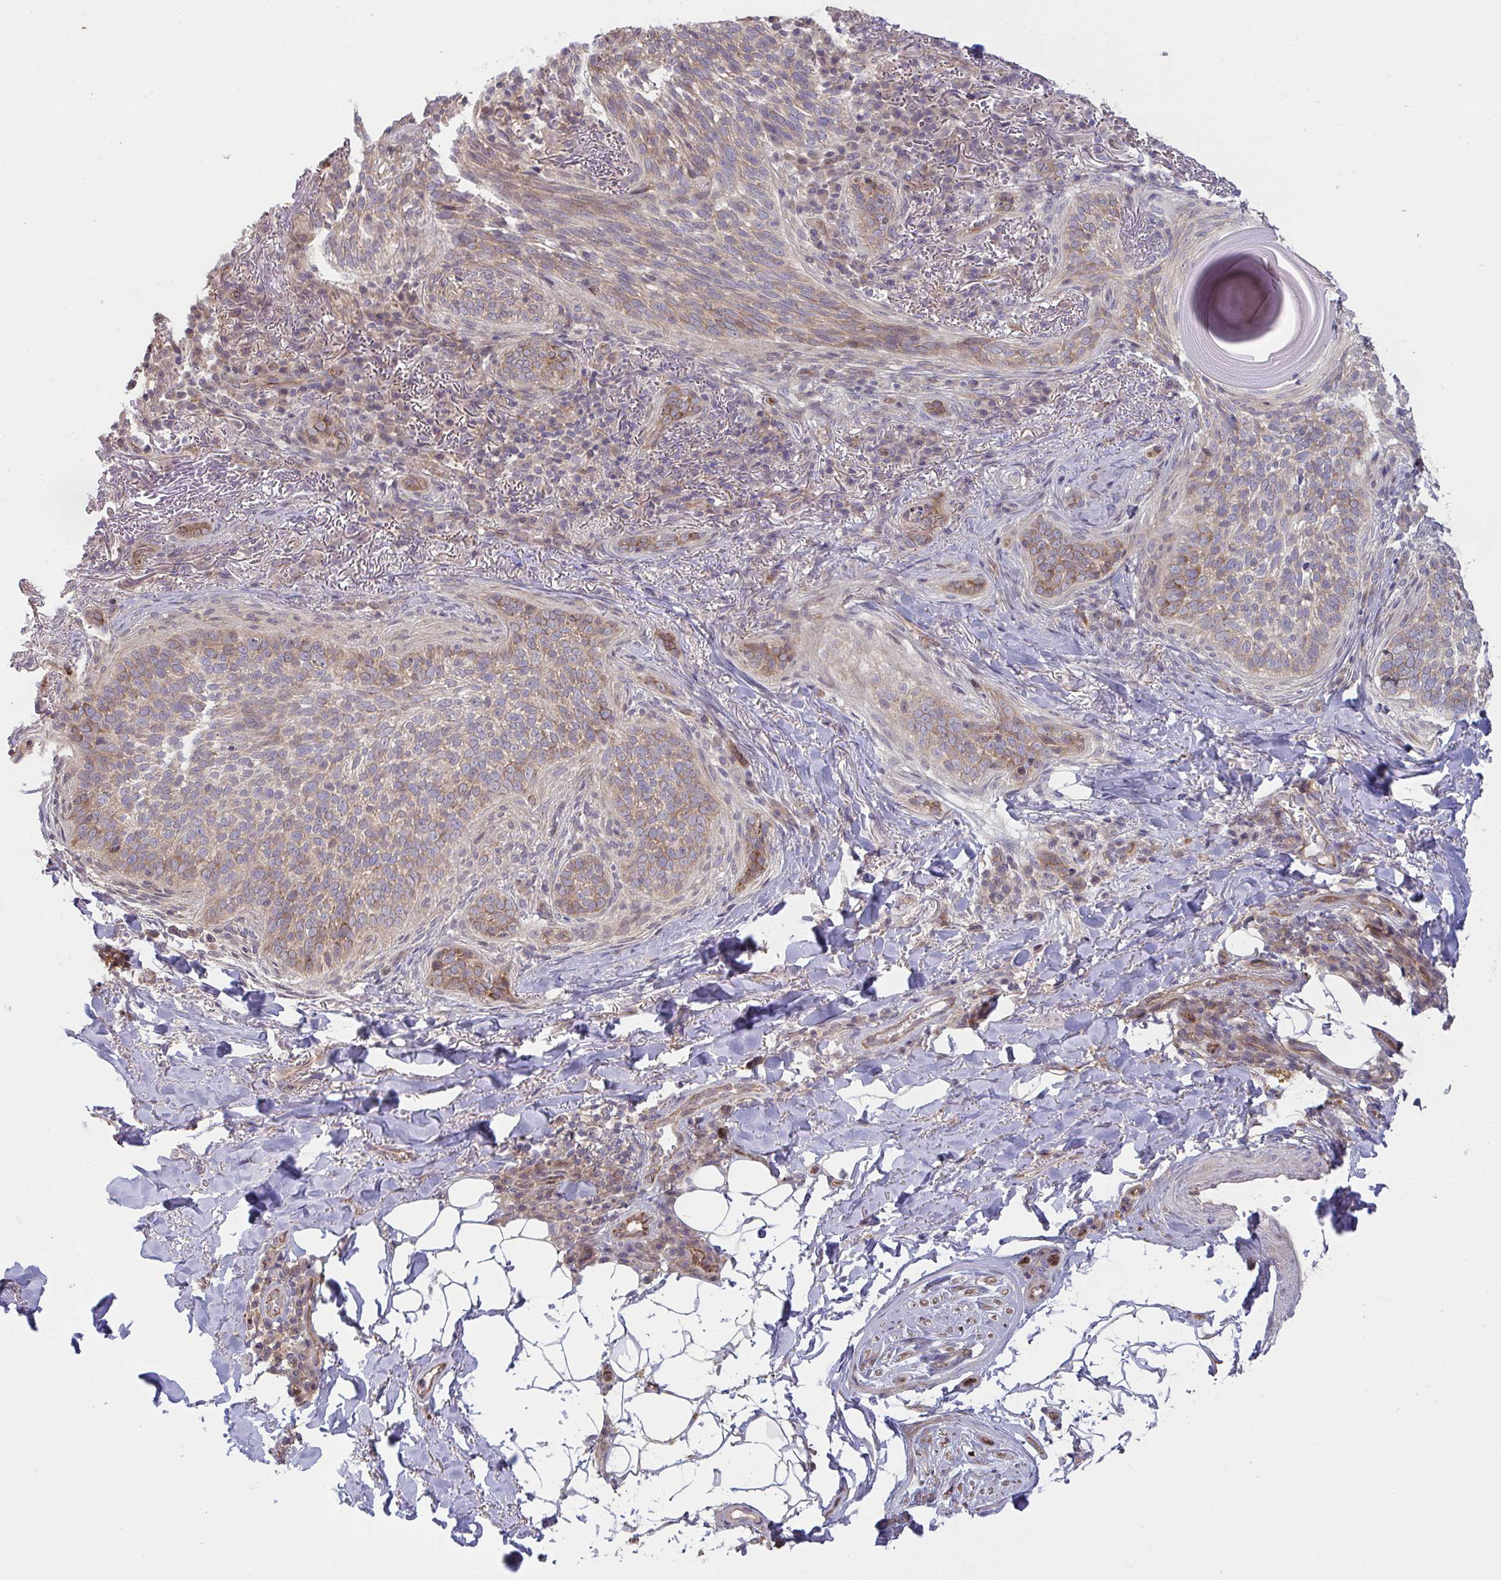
{"staining": {"intensity": "moderate", "quantity": "25%-75%", "location": "cytoplasmic/membranous"}, "tissue": "skin cancer", "cell_type": "Tumor cells", "image_type": "cancer", "snomed": [{"axis": "morphology", "description": "Basal cell carcinoma"}, {"axis": "topography", "description": "Skin"}, {"axis": "topography", "description": "Skin of head"}], "caption": "Immunohistochemistry (IHC) (DAB (3,3'-diaminobenzidine)) staining of human skin cancer (basal cell carcinoma) reveals moderate cytoplasmic/membranous protein positivity in approximately 25%-75% of tumor cells.", "gene": "CASP9", "patient": {"sex": "male", "age": 62}}